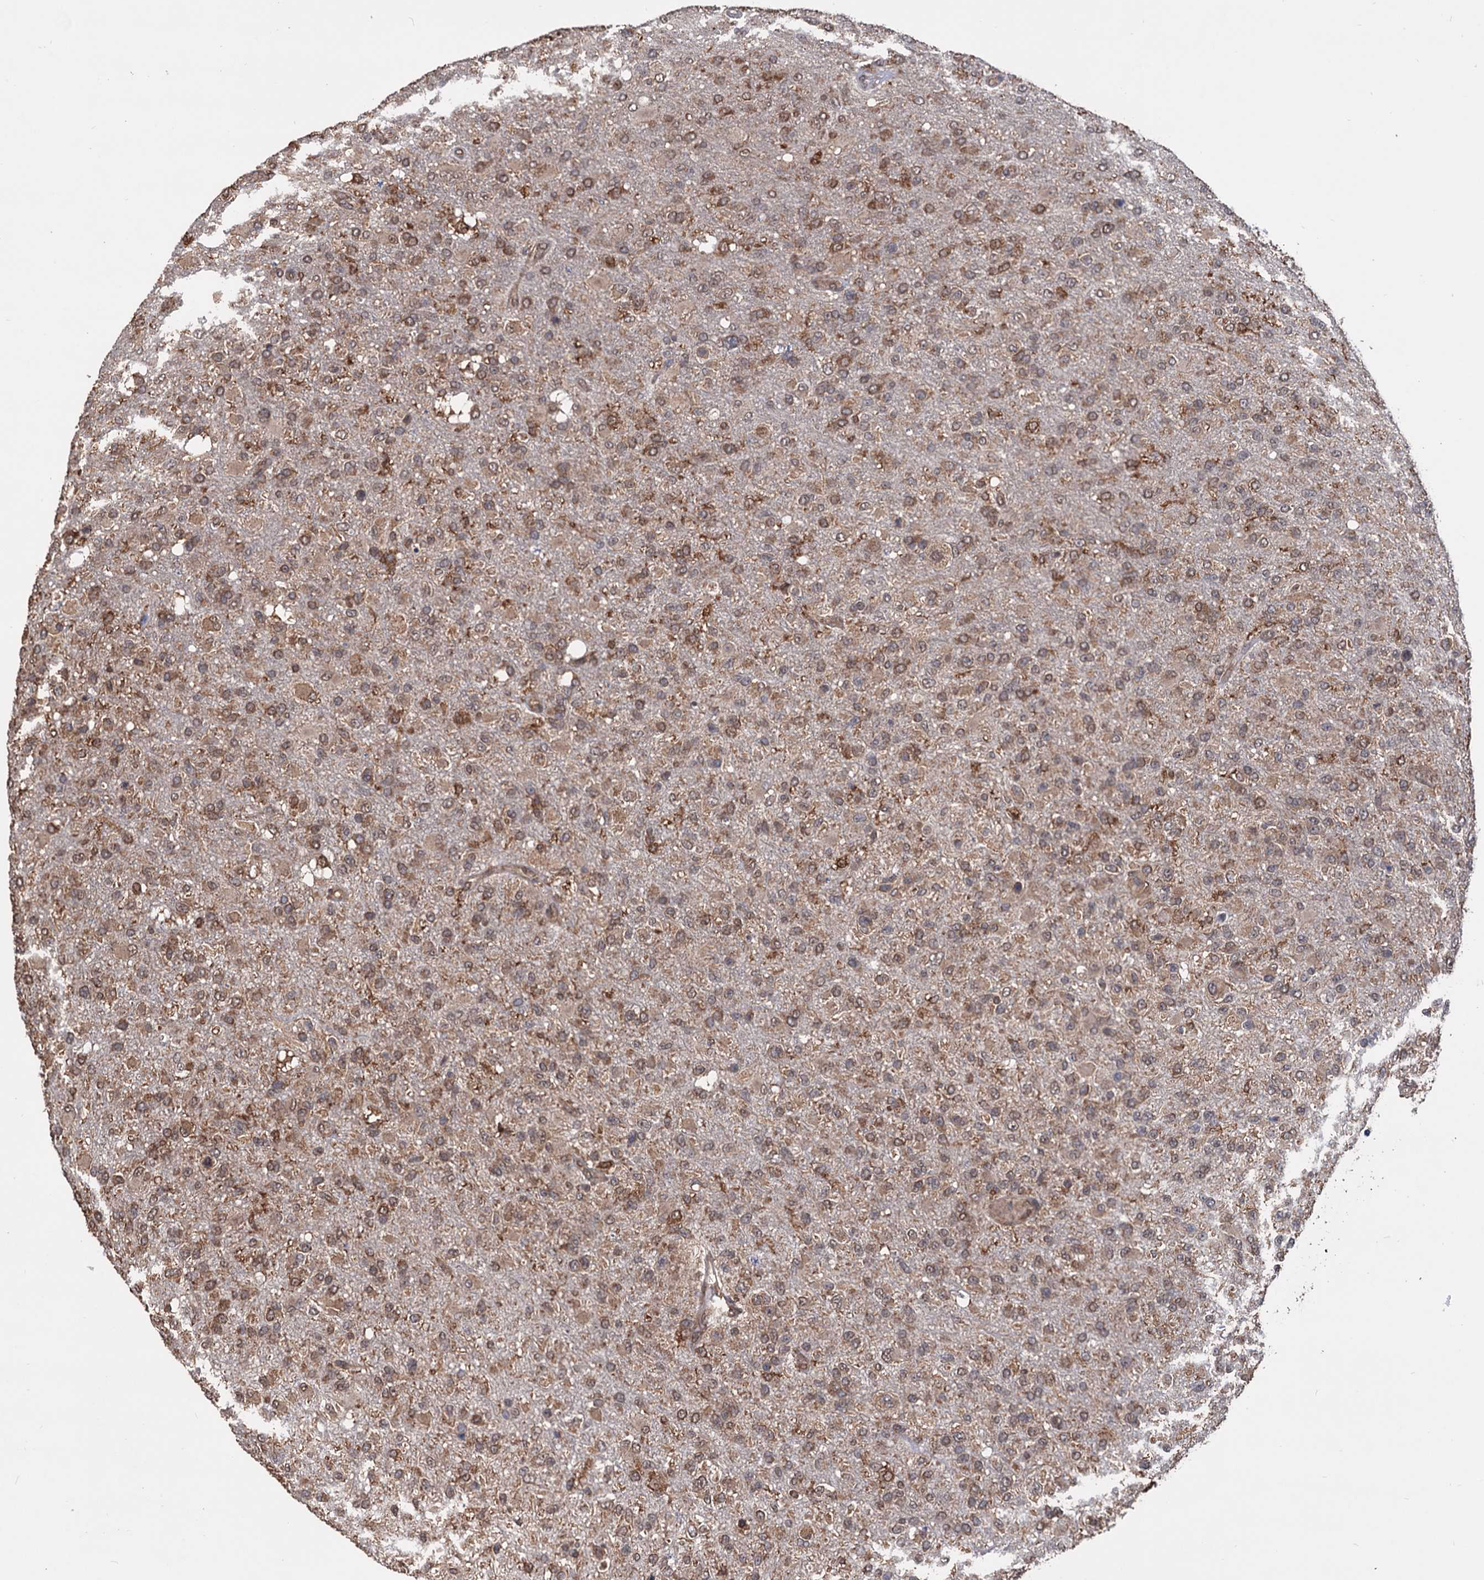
{"staining": {"intensity": "moderate", "quantity": ">75%", "location": "cytoplasmic/membranous"}, "tissue": "glioma", "cell_type": "Tumor cells", "image_type": "cancer", "snomed": [{"axis": "morphology", "description": "Glioma, malignant, High grade"}, {"axis": "topography", "description": "Brain"}], "caption": "Human glioma stained with a protein marker exhibits moderate staining in tumor cells.", "gene": "TBC1D12", "patient": {"sex": "female", "age": 74}}